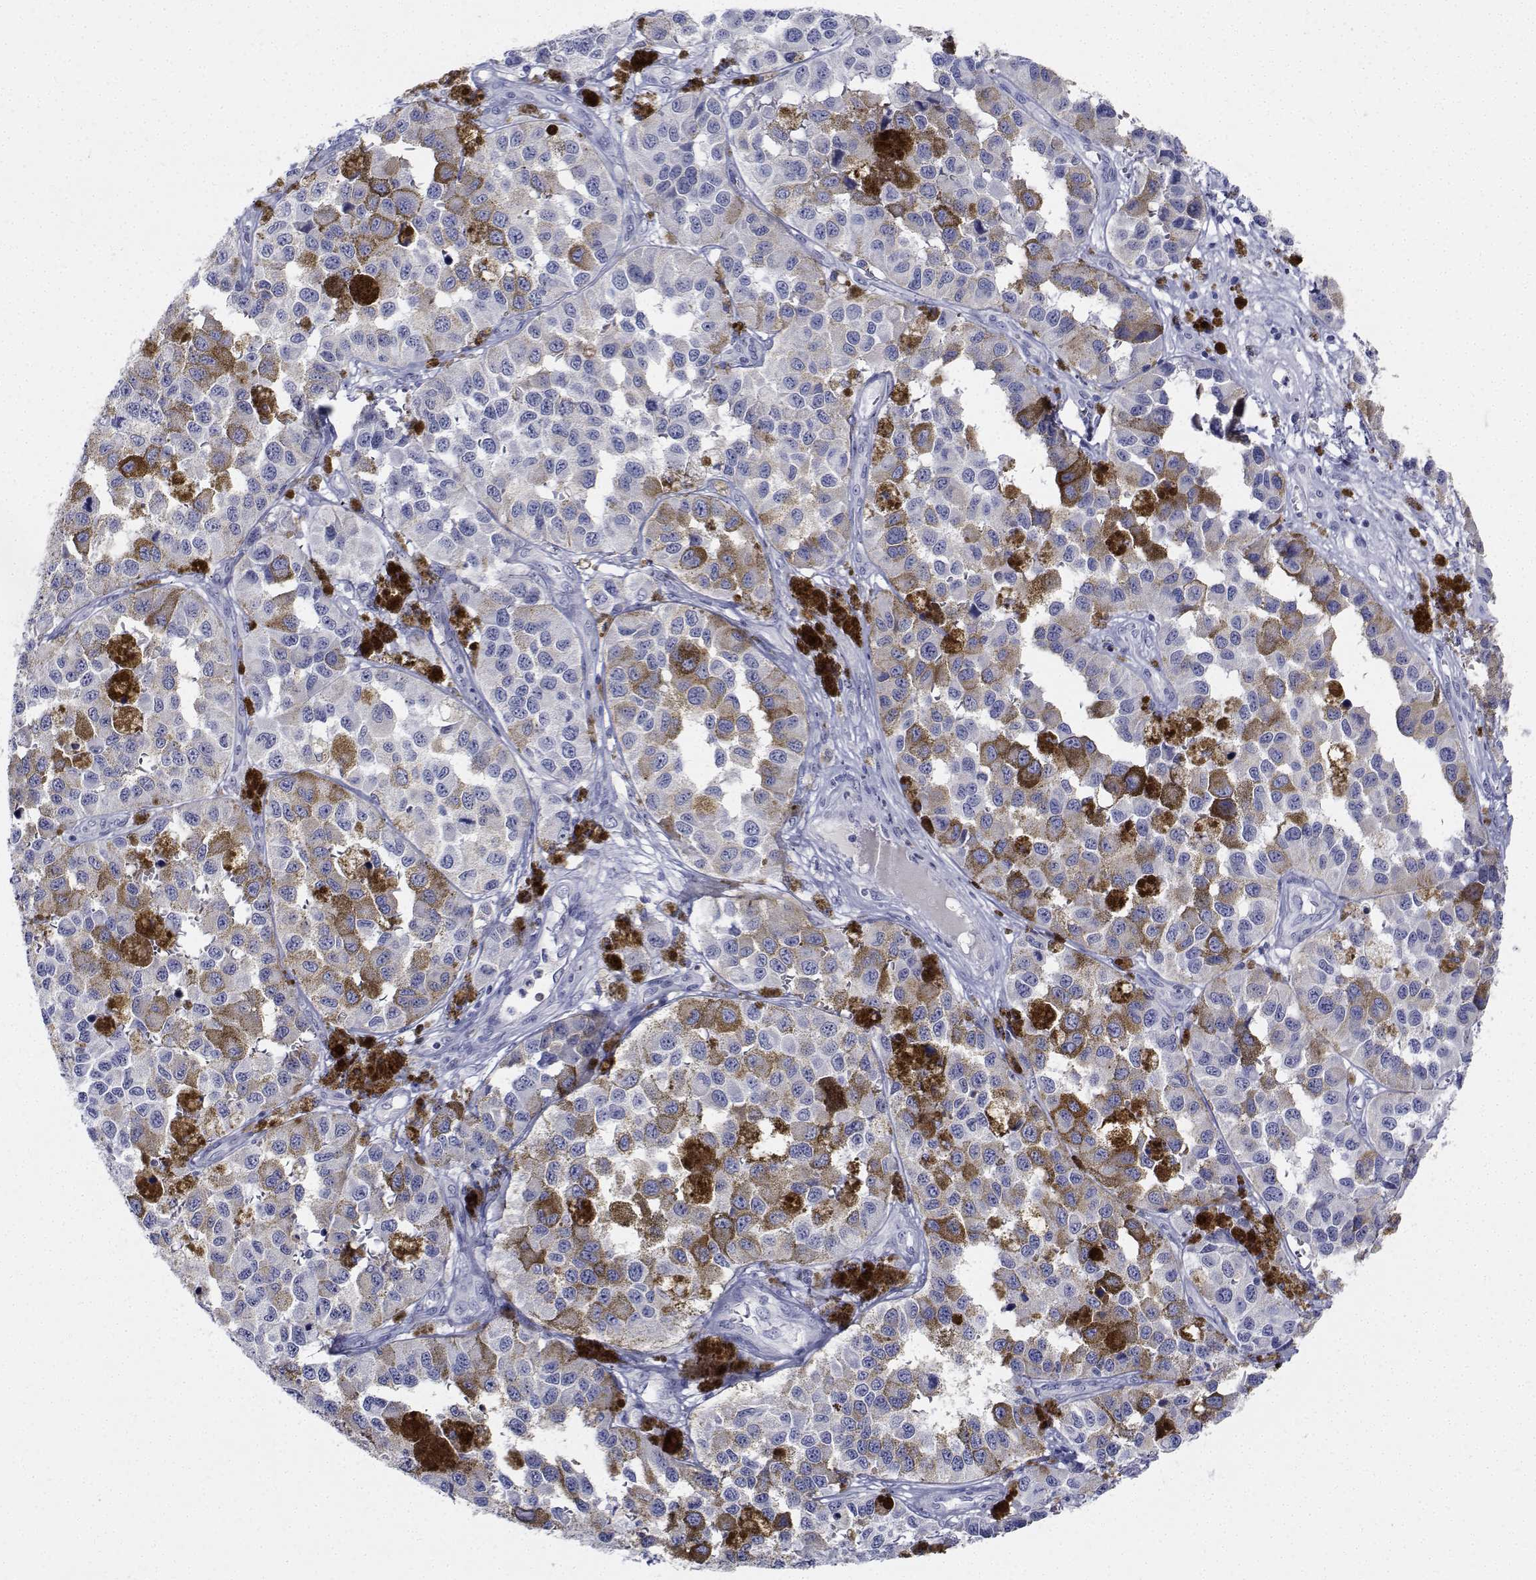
{"staining": {"intensity": "negative", "quantity": "none", "location": "none"}, "tissue": "melanoma", "cell_type": "Tumor cells", "image_type": "cancer", "snomed": [{"axis": "morphology", "description": "Malignant melanoma, NOS"}, {"axis": "topography", "description": "Skin"}], "caption": "This is an immunohistochemistry histopathology image of malignant melanoma. There is no staining in tumor cells.", "gene": "PLXNA4", "patient": {"sex": "female", "age": 58}}